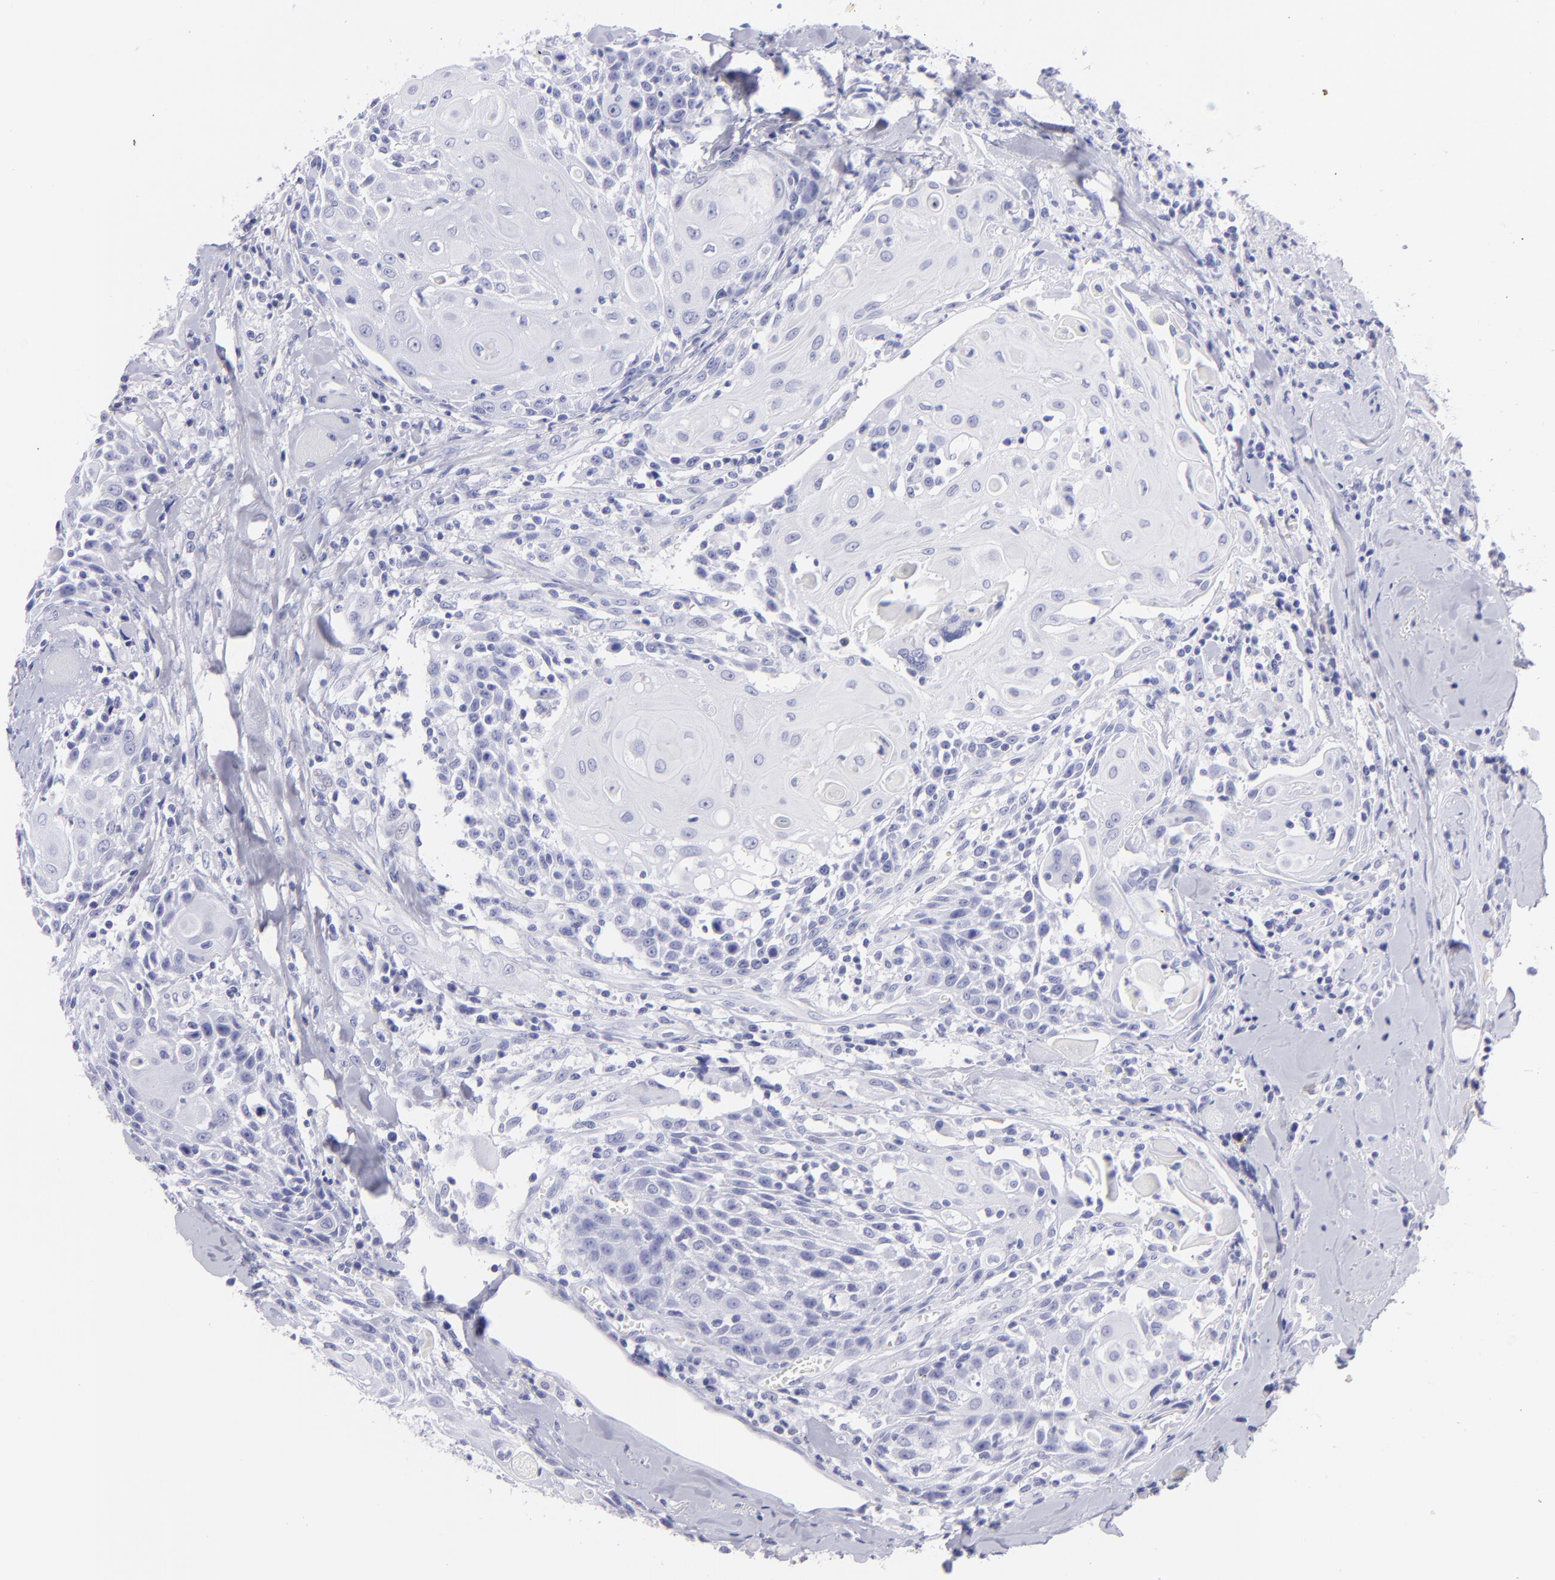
{"staining": {"intensity": "negative", "quantity": "none", "location": "none"}, "tissue": "head and neck cancer", "cell_type": "Tumor cells", "image_type": "cancer", "snomed": [{"axis": "morphology", "description": "Squamous cell carcinoma, NOS"}, {"axis": "topography", "description": "Oral tissue"}, {"axis": "topography", "description": "Head-Neck"}], "caption": "Image shows no protein positivity in tumor cells of head and neck squamous cell carcinoma tissue. (Stains: DAB (3,3'-diaminobenzidine) immunohistochemistry (IHC) with hematoxylin counter stain, Microscopy: brightfield microscopy at high magnification).", "gene": "PIP", "patient": {"sex": "female", "age": 82}}